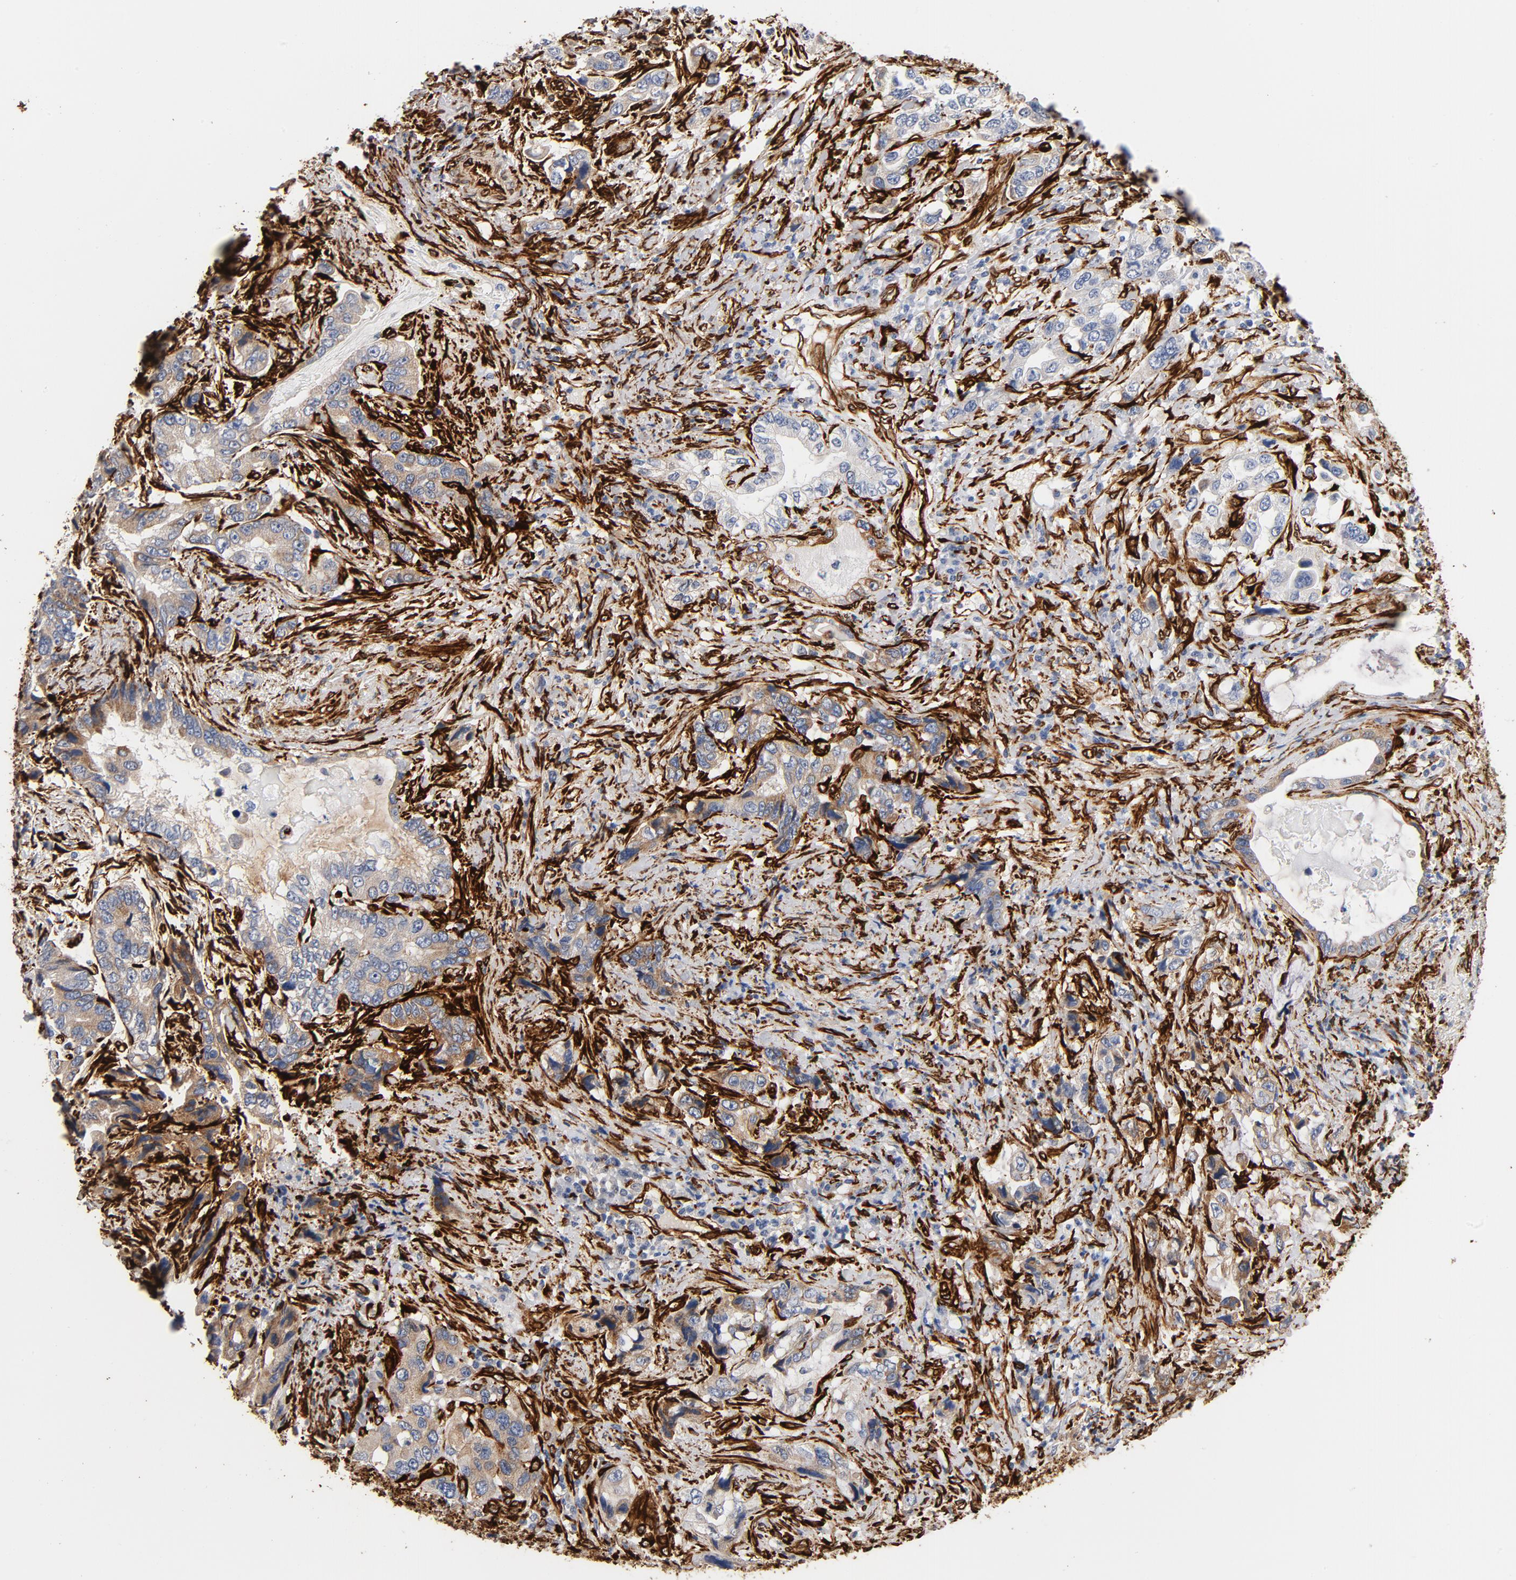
{"staining": {"intensity": "moderate", "quantity": ">75%", "location": "cytoplasmic/membranous"}, "tissue": "stomach cancer", "cell_type": "Tumor cells", "image_type": "cancer", "snomed": [{"axis": "morphology", "description": "Adenocarcinoma, NOS"}, {"axis": "topography", "description": "Stomach, lower"}], "caption": "Protein expression analysis of human stomach cancer (adenocarcinoma) reveals moderate cytoplasmic/membranous expression in approximately >75% of tumor cells. The protein is shown in brown color, while the nuclei are stained blue.", "gene": "SERPINH1", "patient": {"sex": "female", "age": 93}}